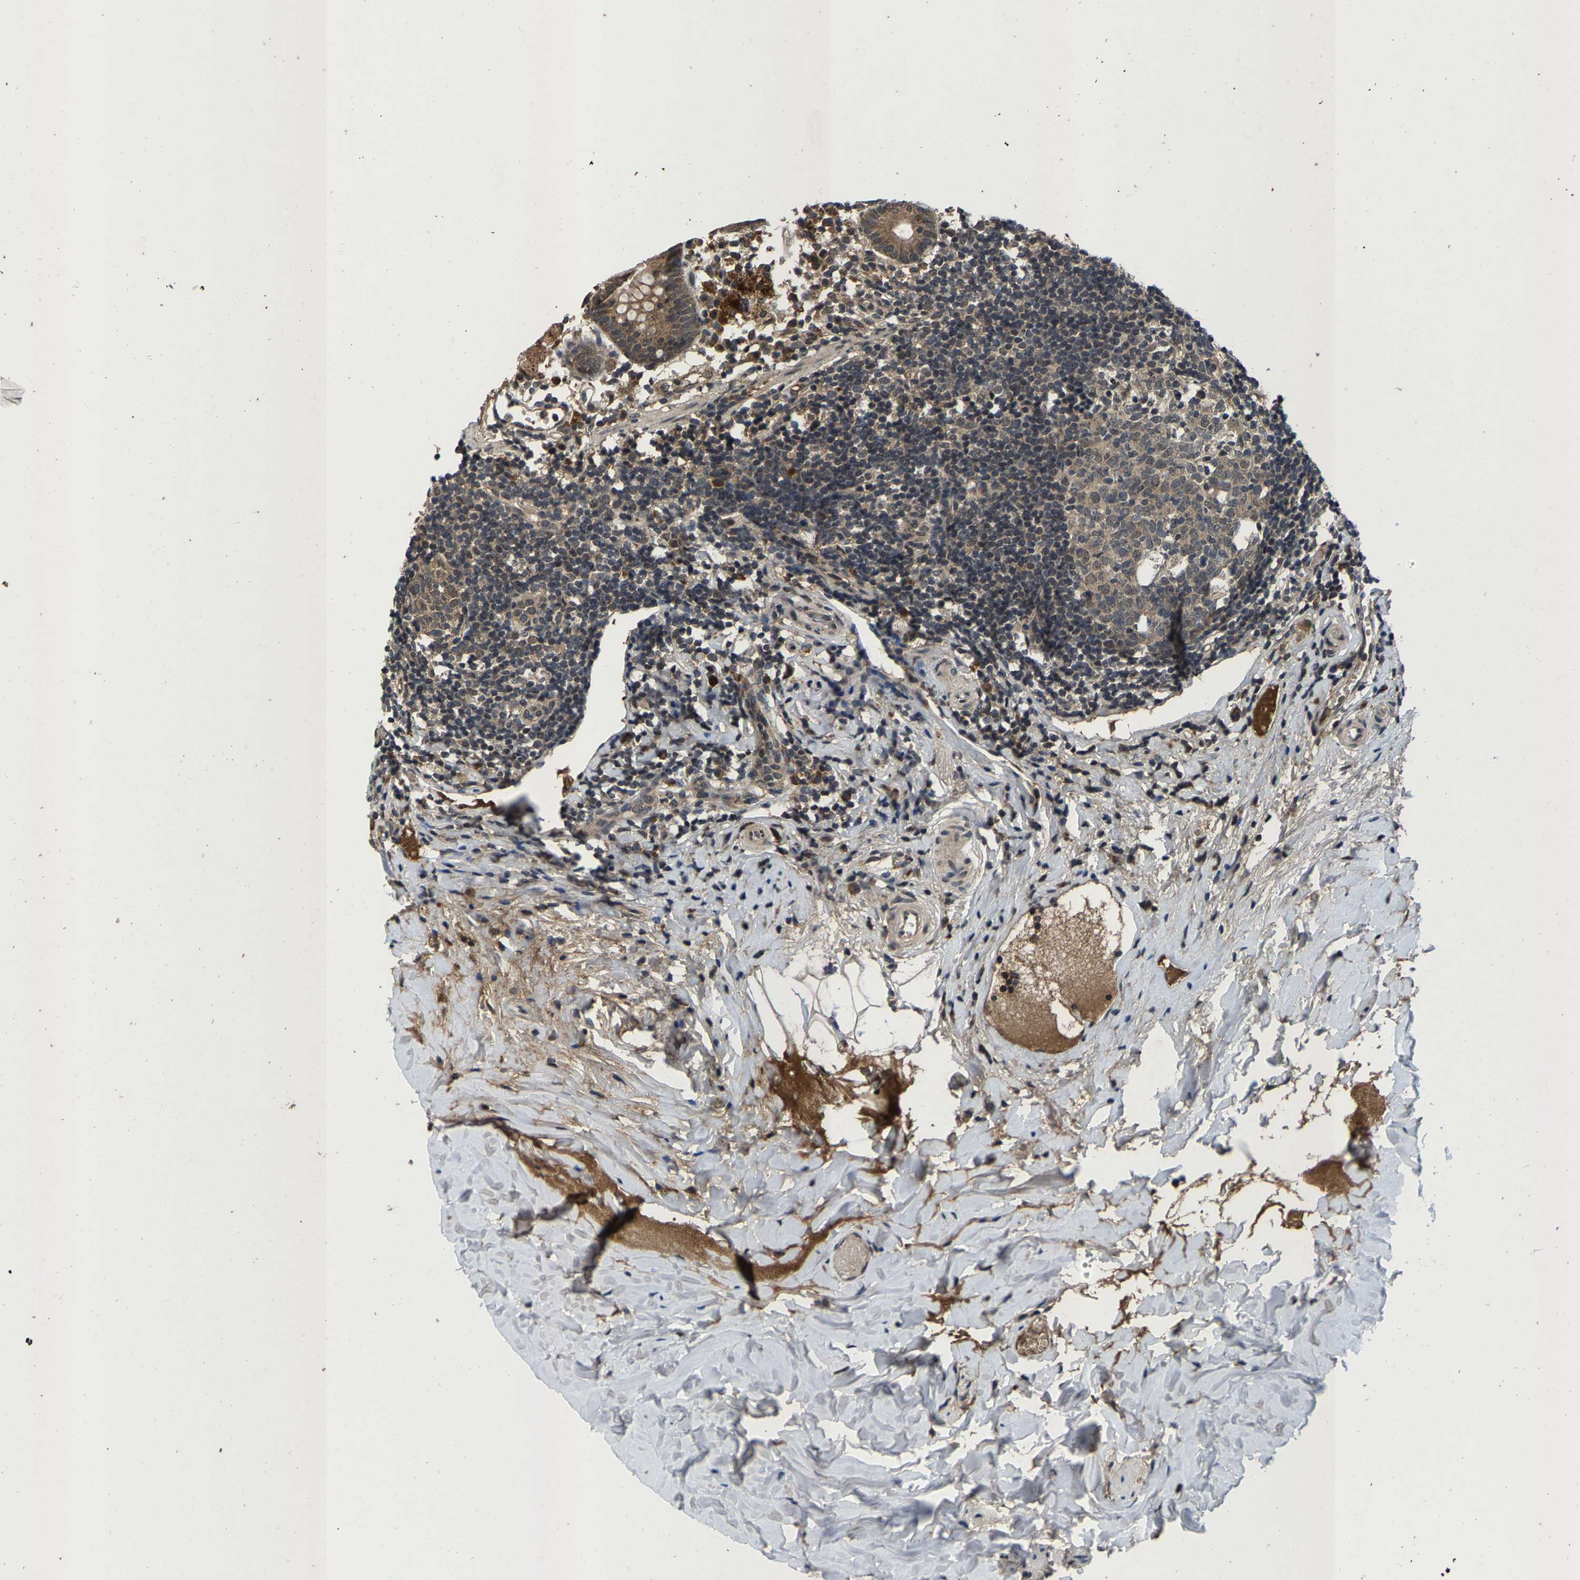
{"staining": {"intensity": "moderate", "quantity": ">75%", "location": "cytoplasmic/membranous,nuclear"}, "tissue": "appendix", "cell_type": "Glandular cells", "image_type": "normal", "snomed": [{"axis": "morphology", "description": "Normal tissue, NOS"}, {"axis": "topography", "description": "Appendix"}], "caption": "Moderate cytoplasmic/membranous,nuclear staining for a protein is seen in approximately >75% of glandular cells of unremarkable appendix using immunohistochemistry (IHC).", "gene": "HUWE1", "patient": {"sex": "female", "age": 20}}